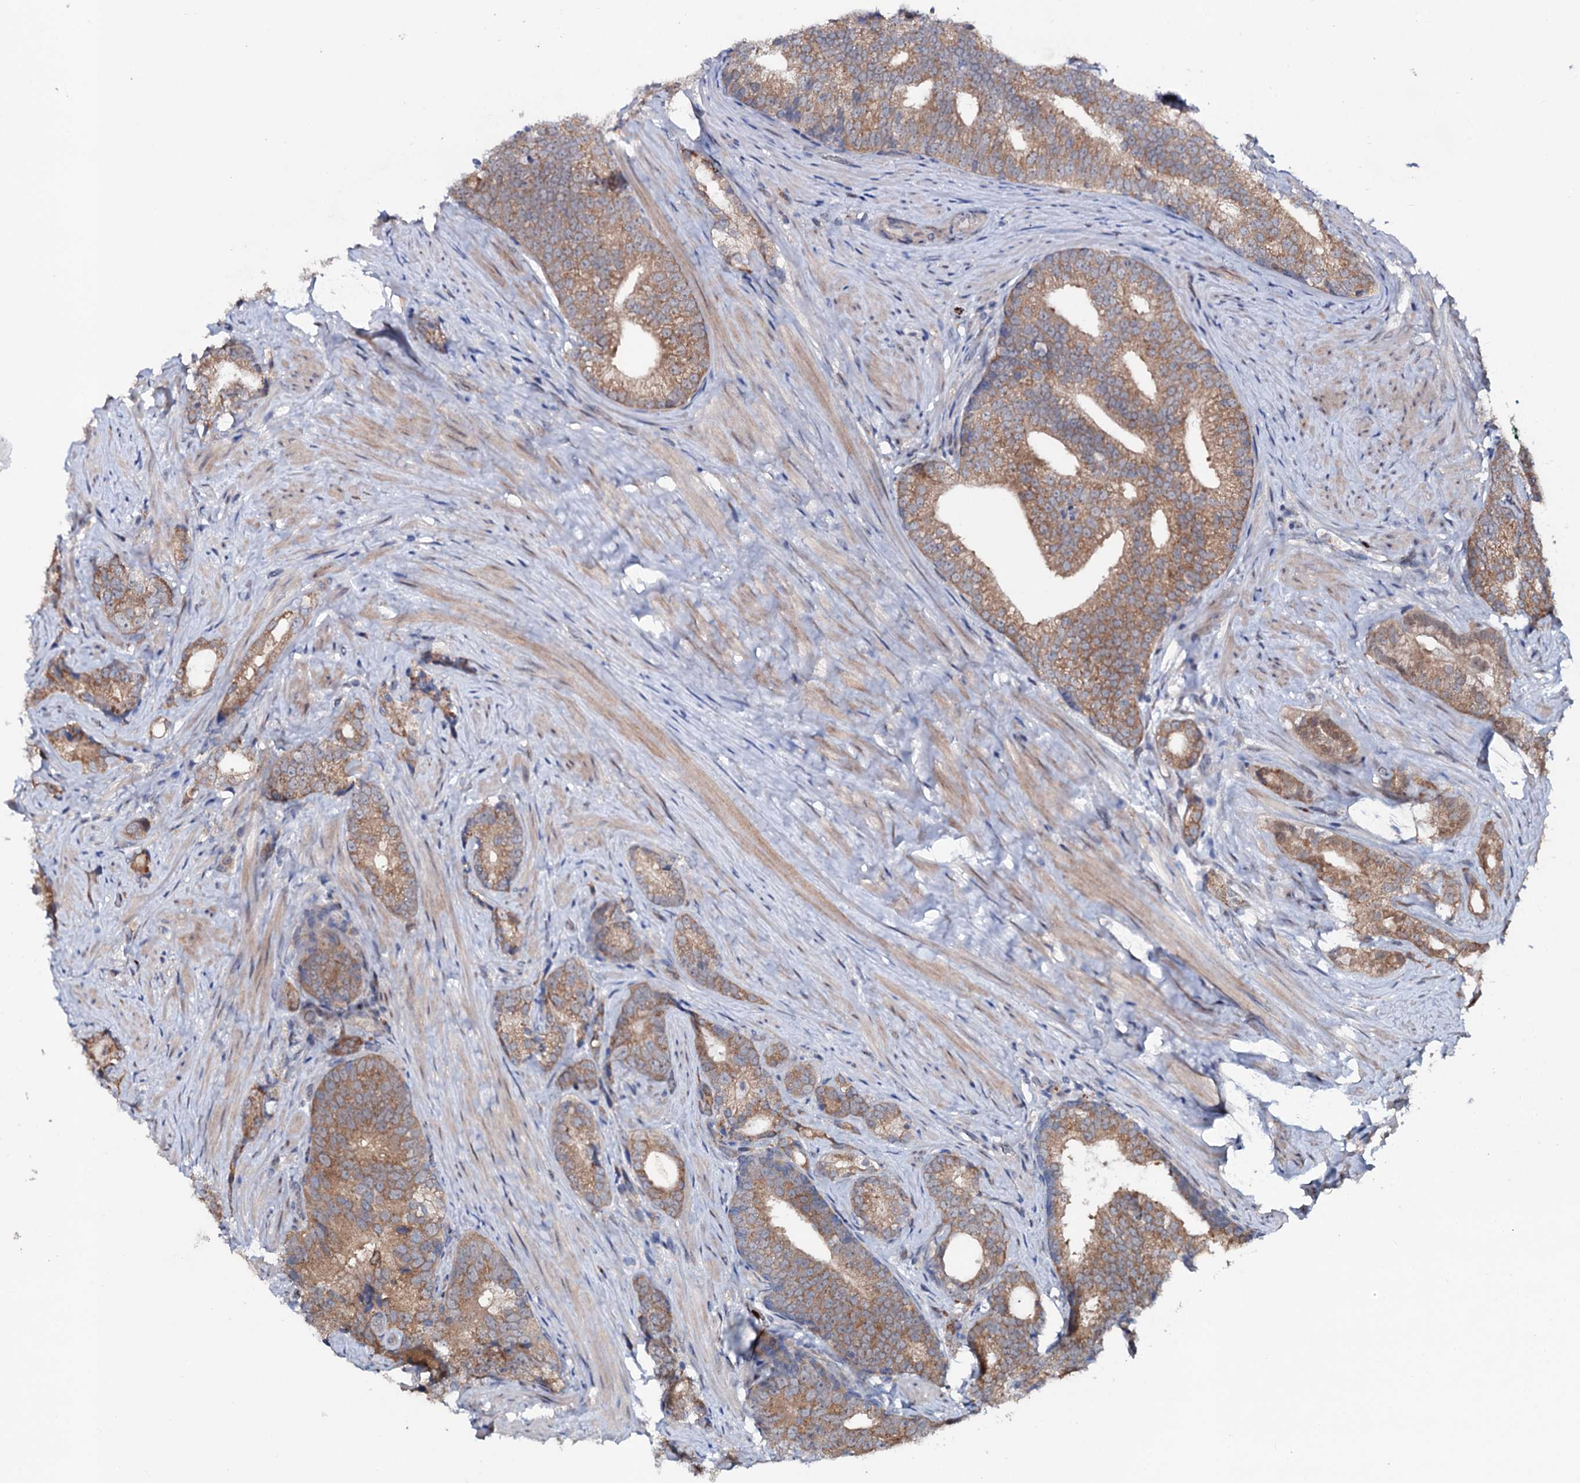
{"staining": {"intensity": "moderate", "quantity": ">75%", "location": "cytoplasmic/membranous"}, "tissue": "prostate cancer", "cell_type": "Tumor cells", "image_type": "cancer", "snomed": [{"axis": "morphology", "description": "Adenocarcinoma, Low grade"}, {"axis": "topography", "description": "Prostate"}], "caption": "Moderate cytoplasmic/membranous positivity for a protein is seen in about >75% of tumor cells of prostate adenocarcinoma (low-grade) using IHC.", "gene": "COG6", "patient": {"sex": "male", "age": 71}}